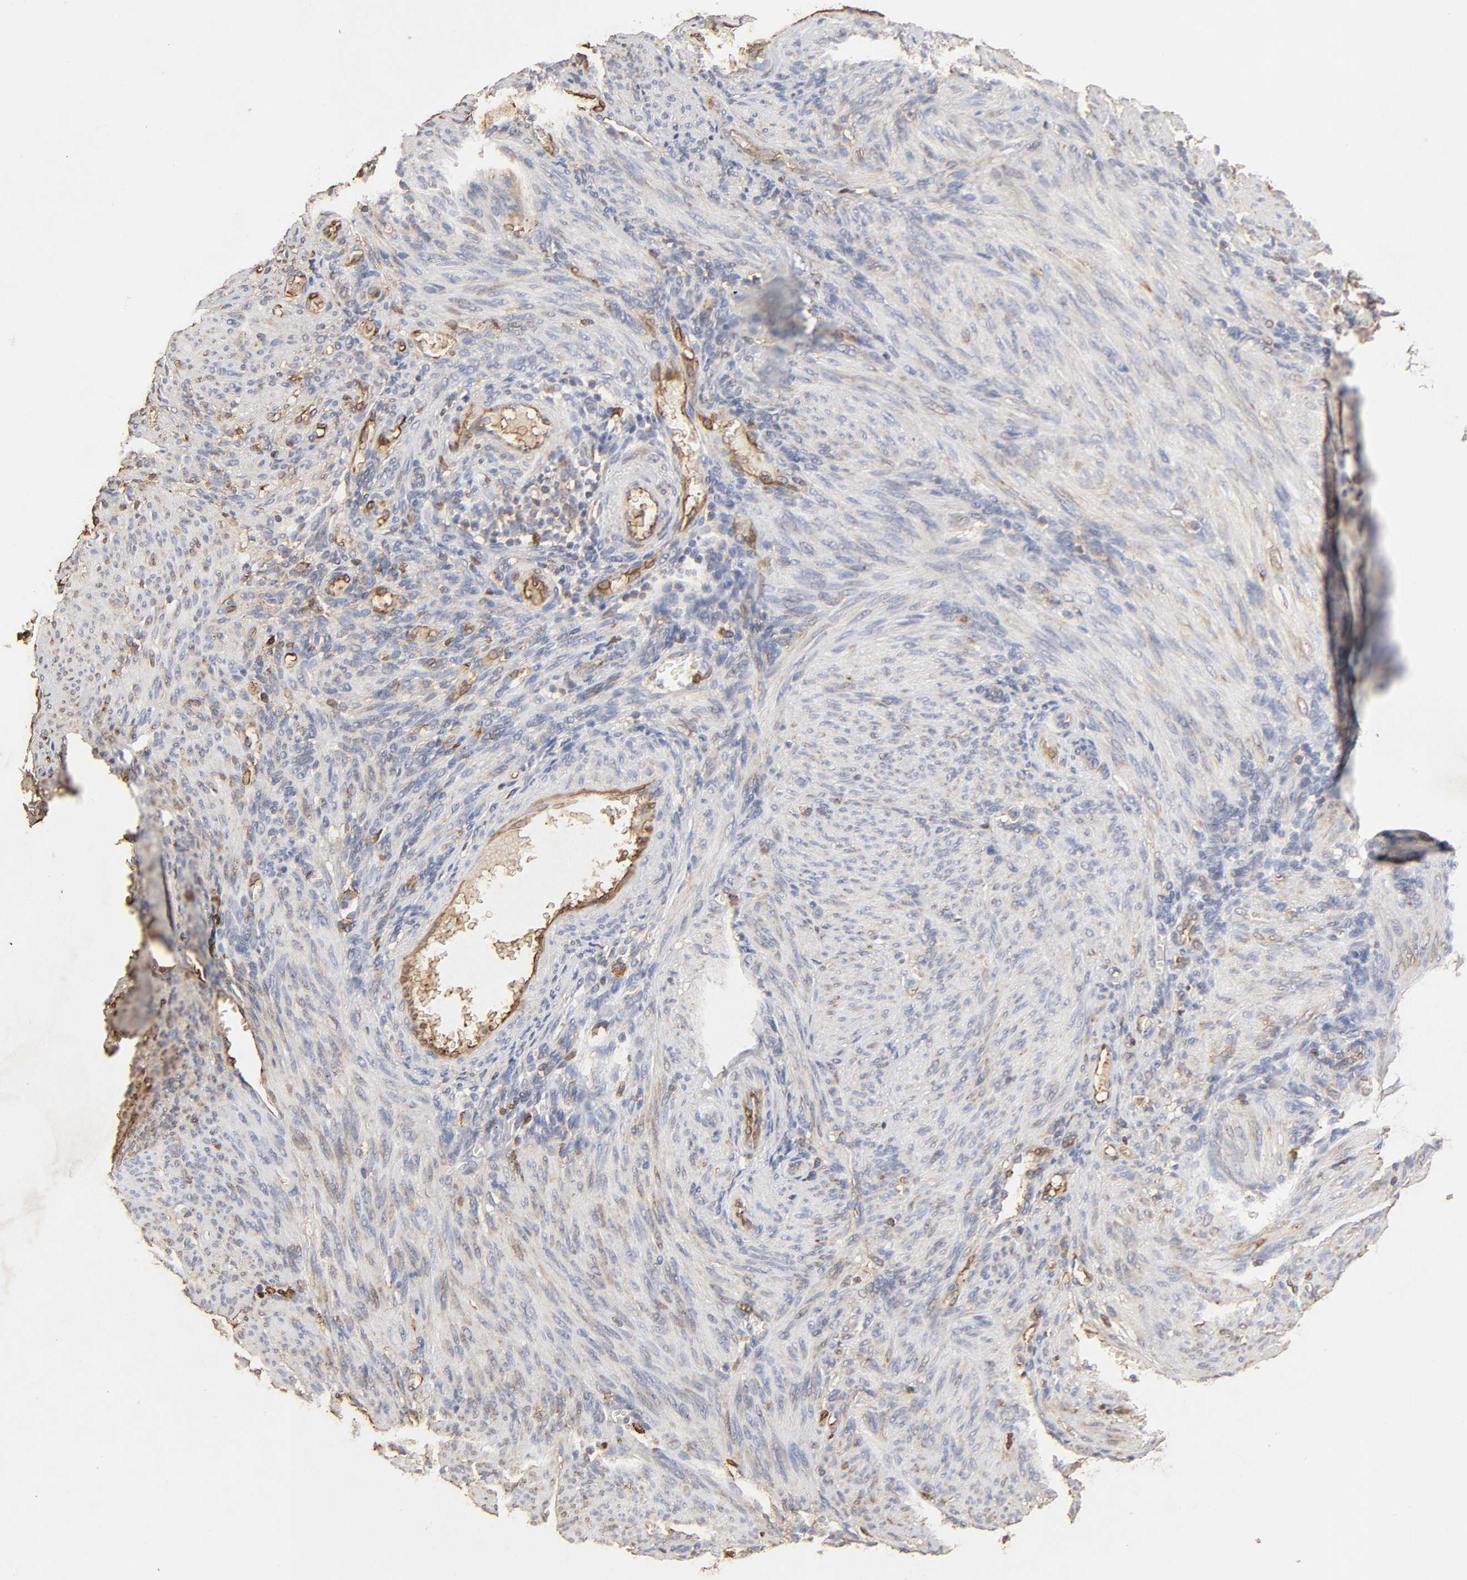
{"staining": {"intensity": "weak", "quantity": "25%-75%", "location": "cytoplasmic/membranous"}, "tissue": "endometrium", "cell_type": "Cells in endometrial stroma", "image_type": "normal", "snomed": [{"axis": "morphology", "description": "Normal tissue, NOS"}, {"axis": "topography", "description": "Endometrium"}], "caption": "This is a histology image of IHC staining of unremarkable endometrium, which shows weak expression in the cytoplasmic/membranous of cells in endometrial stroma.", "gene": "CYCS", "patient": {"sex": "female", "age": 72}}